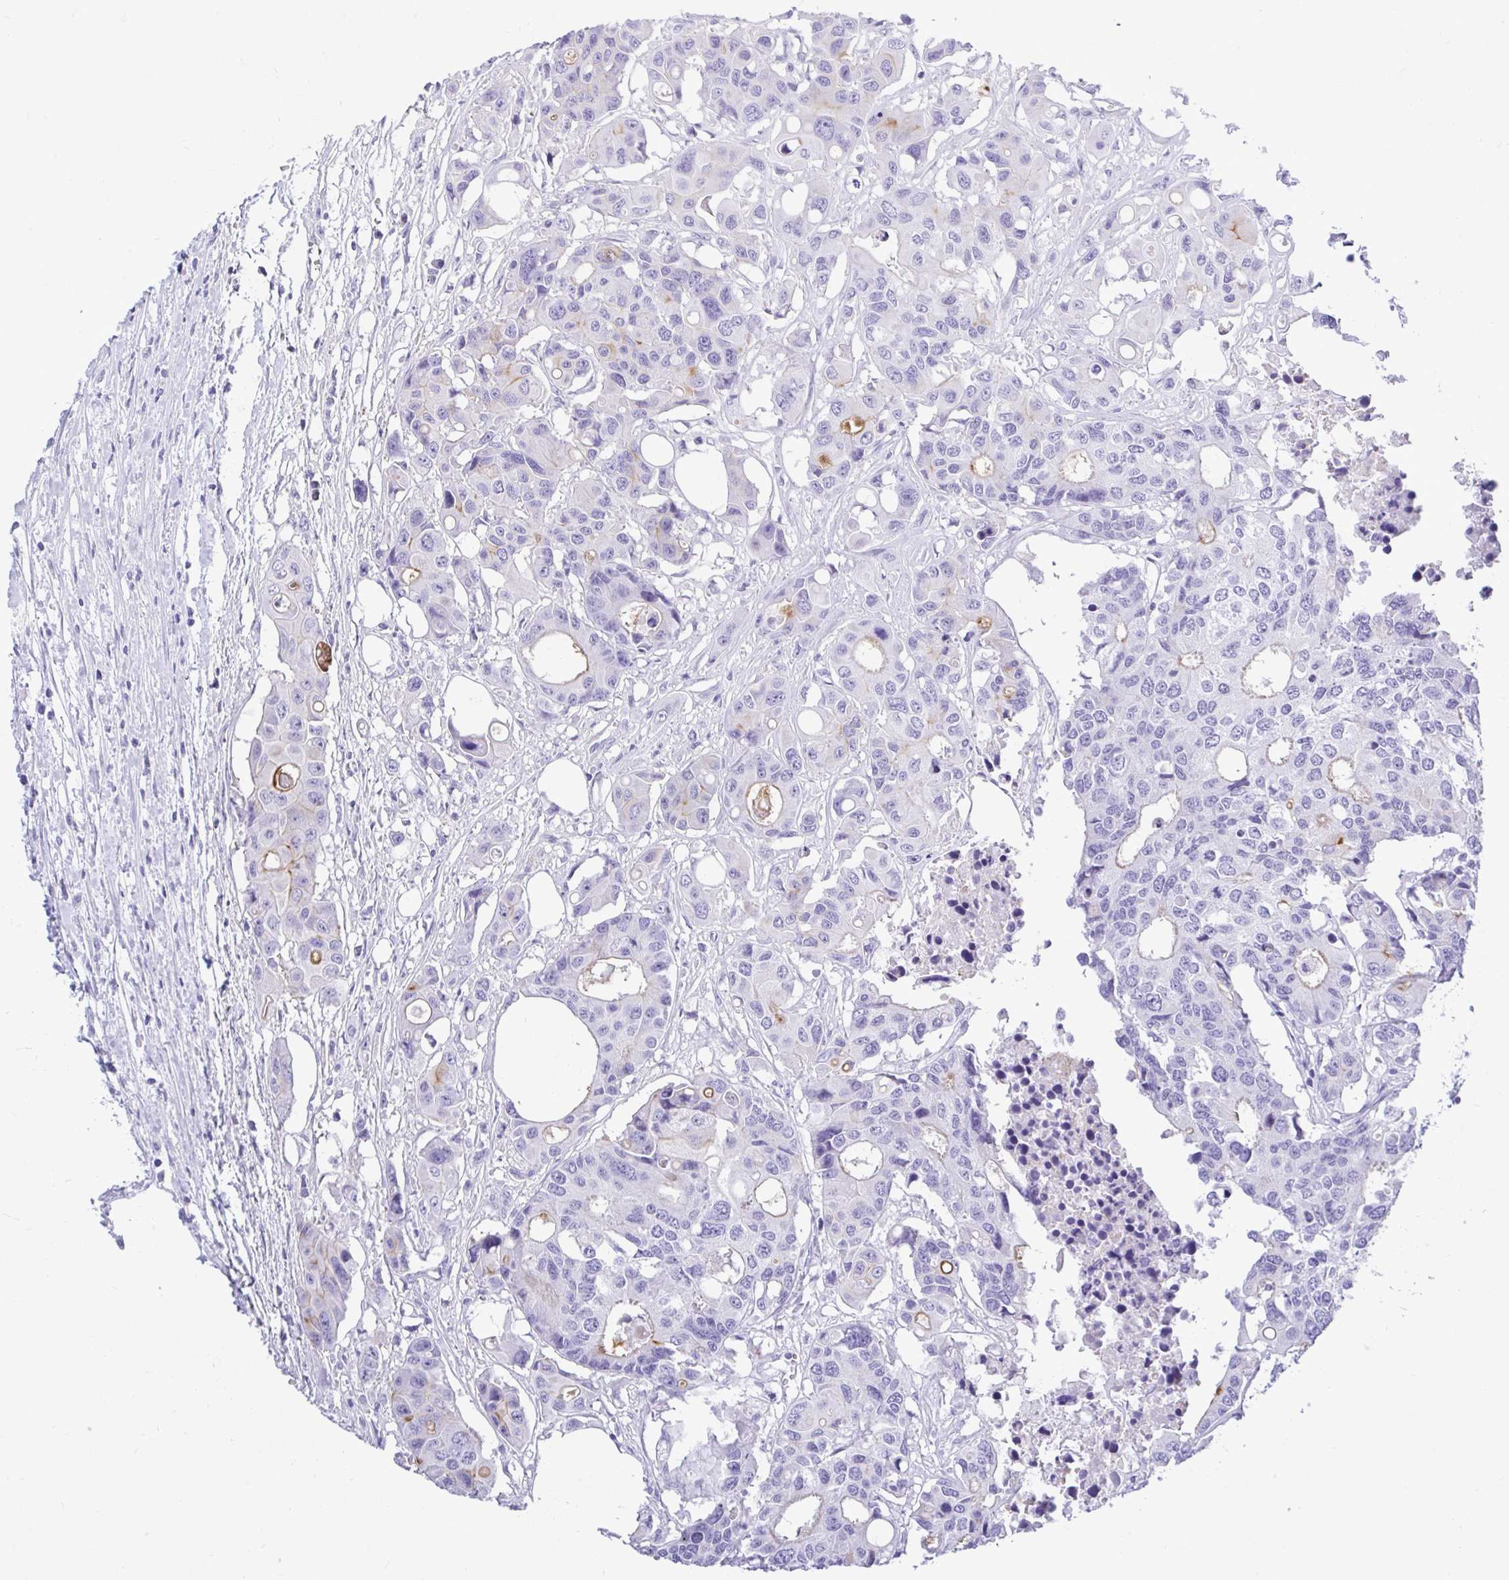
{"staining": {"intensity": "negative", "quantity": "none", "location": "none"}, "tissue": "colorectal cancer", "cell_type": "Tumor cells", "image_type": "cancer", "snomed": [{"axis": "morphology", "description": "Adenocarcinoma, NOS"}, {"axis": "topography", "description": "Colon"}], "caption": "Protein analysis of colorectal cancer (adenocarcinoma) demonstrates no significant expression in tumor cells.", "gene": "ABCG2", "patient": {"sex": "male", "age": 77}}